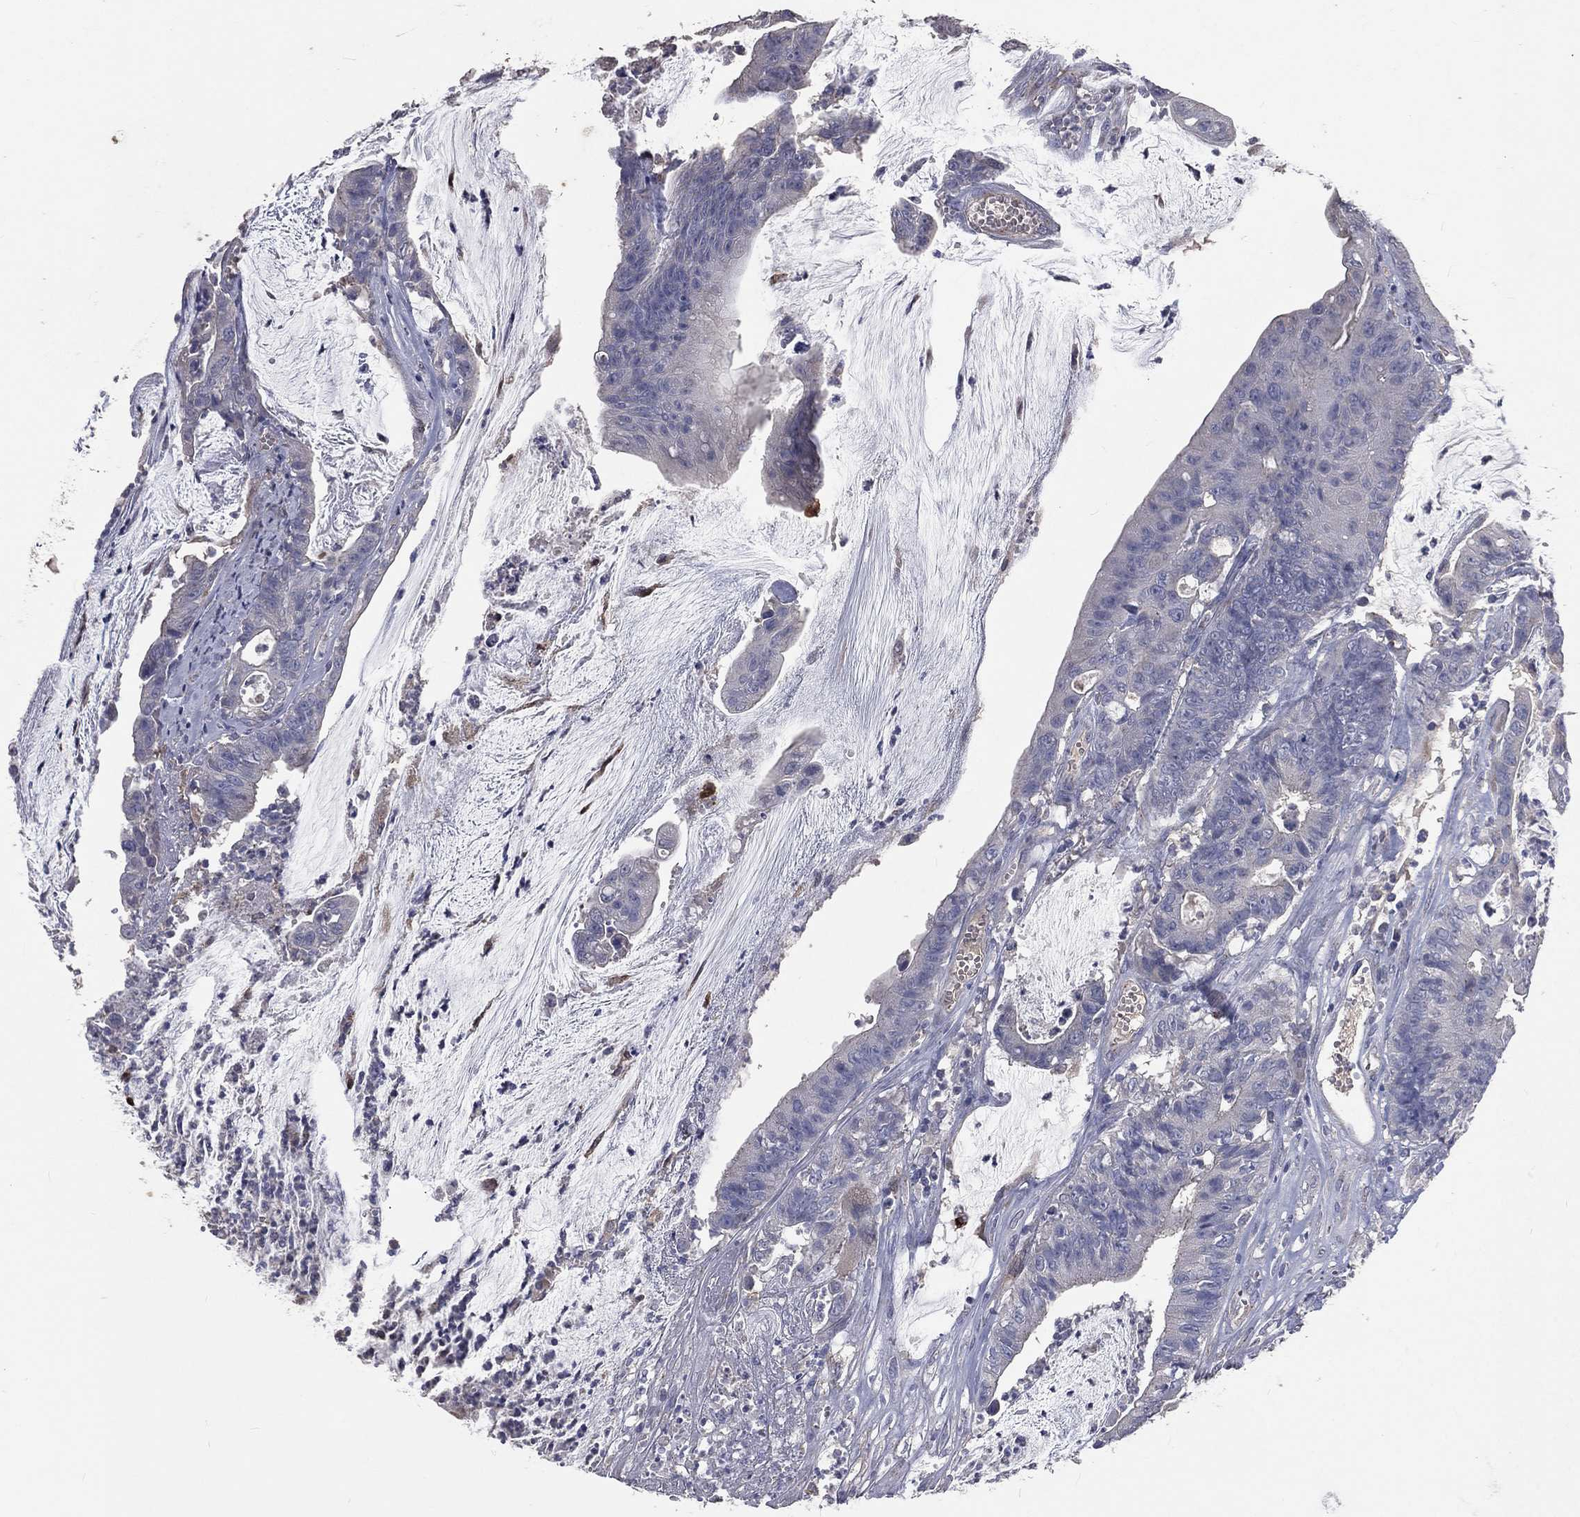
{"staining": {"intensity": "negative", "quantity": "none", "location": "none"}, "tissue": "colorectal cancer", "cell_type": "Tumor cells", "image_type": "cancer", "snomed": [{"axis": "morphology", "description": "Adenocarcinoma, NOS"}, {"axis": "topography", "description": "Colon"}], "caption": "Tumor cells show no significant expression in adenocarcinoma (colorectal).", "gene": "CROCC", "patient": {"sex": "female", "age": 69}}